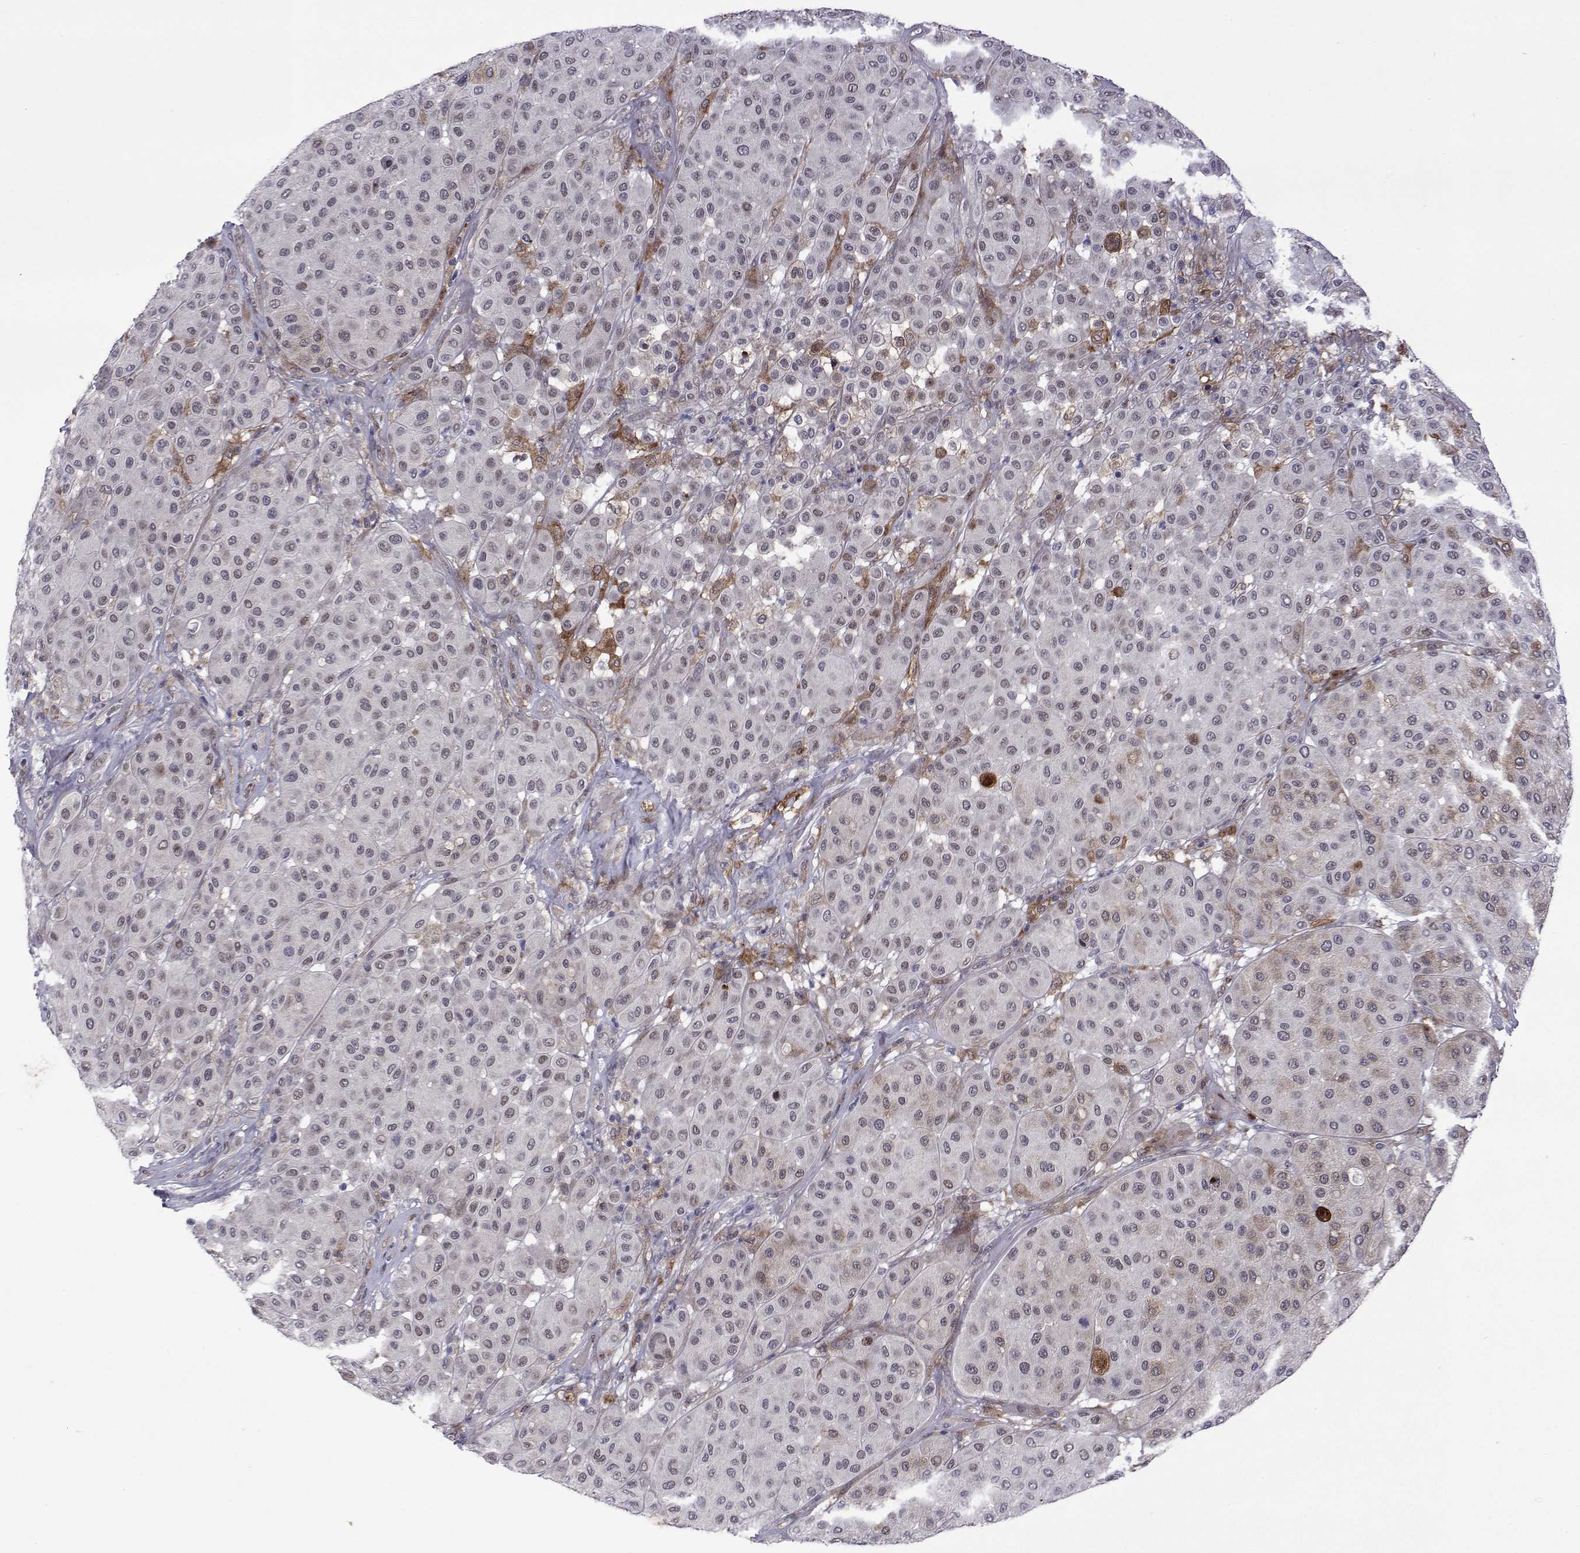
{"staining": {"intensity": "weak", "quantity": "<25%", "location": "nuclear"}, "tissue": "melanoma", "cell_type": "Tumor cells", "image_type": "cancer", "snomed": [{"axis": "morphology", "description": "Malignant melanoma, Metastatic site"}, {"axis": "topography", "description": "Smooth muscle"}], "caption": "The micrograph reveals no significant staining in tumor cells of malignant melanoma (metastatic site).", "gene": "EFCAB3", "patient": {"sex": "male", "age": 41}}